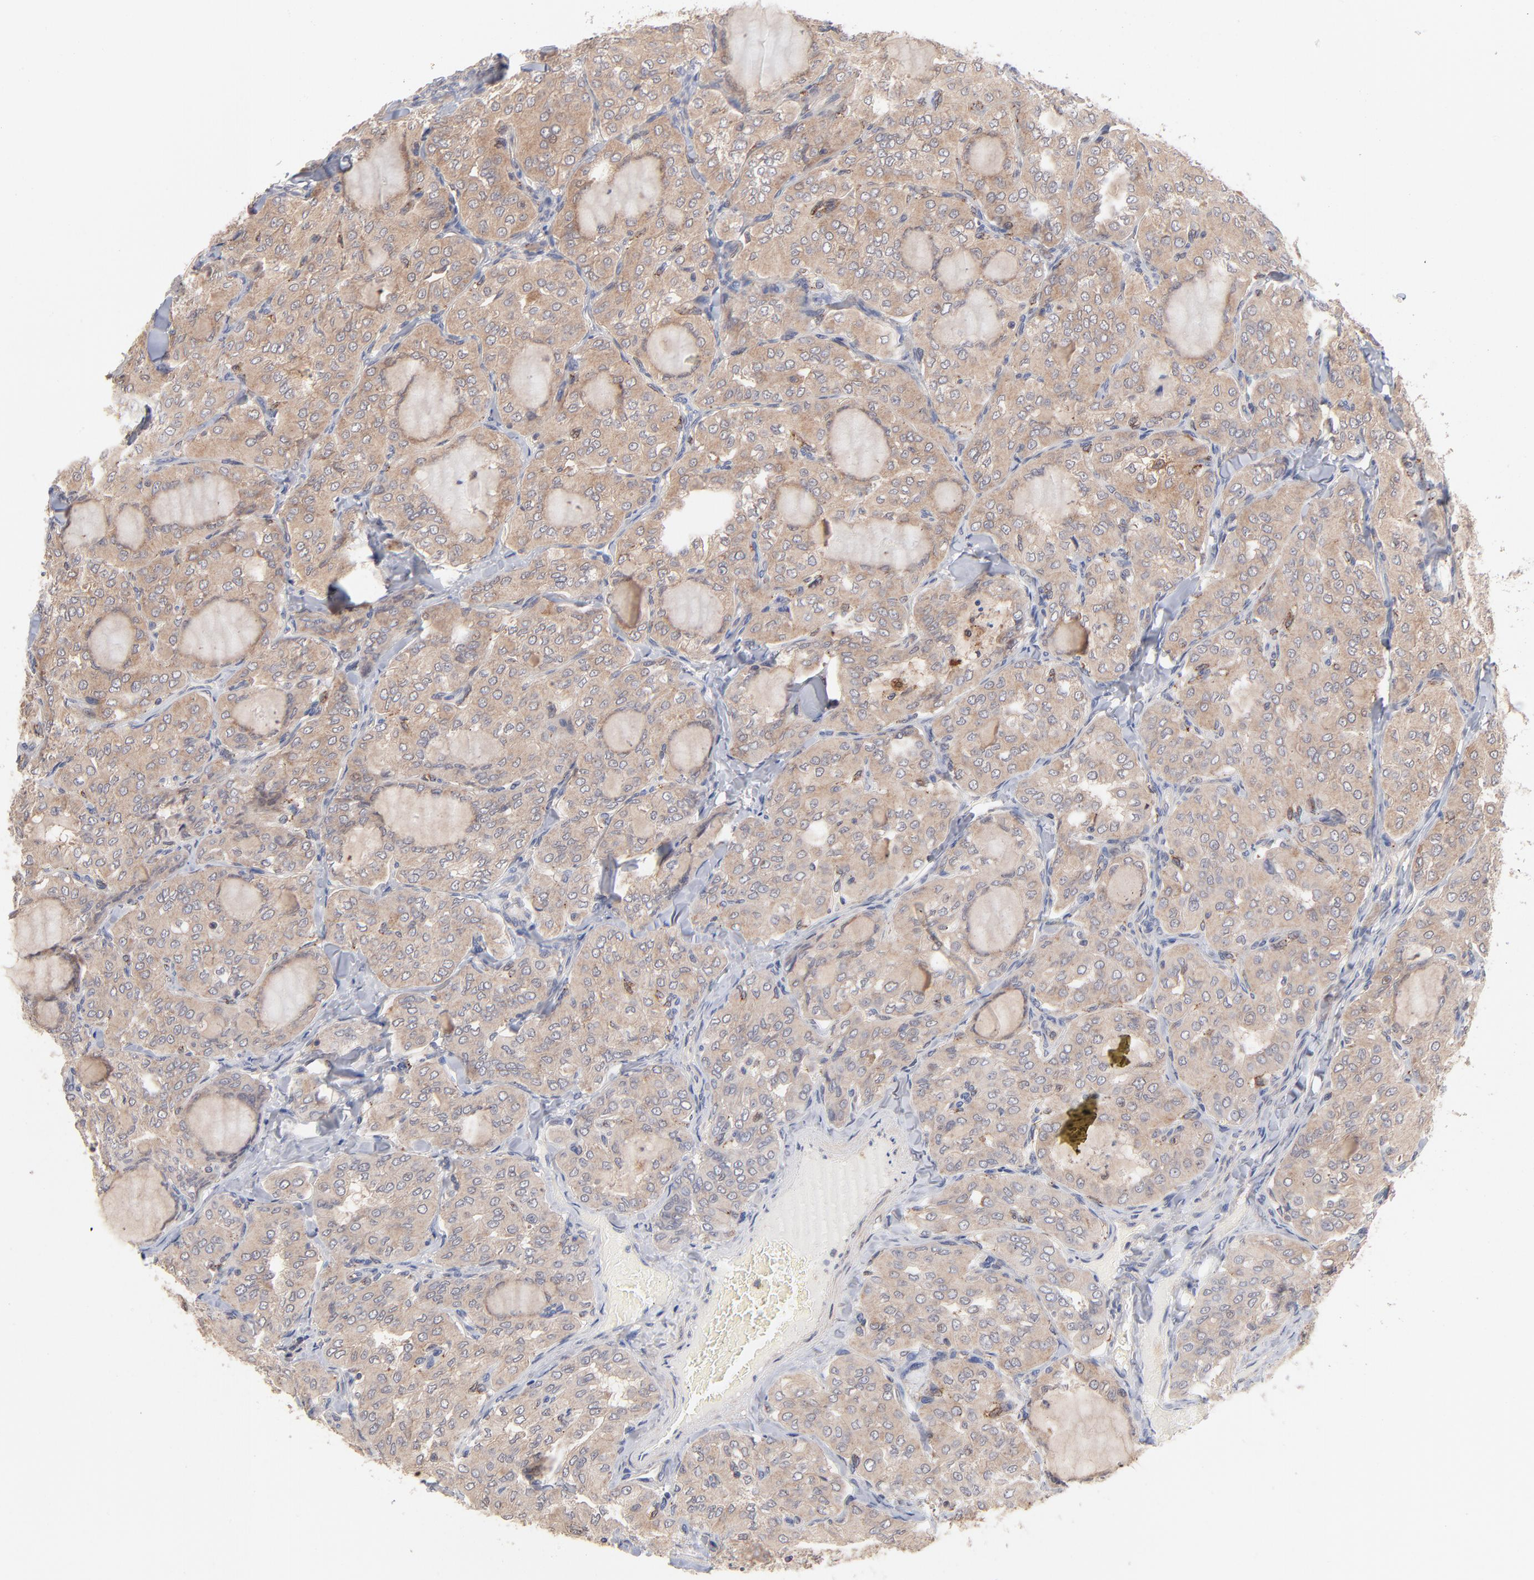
{"staining": {"intensity": "weak", "quantity": ">75%", "location": "cytoplasmic/membranous"}, "tissue": "thyroid cancer", "cell_type": "Tumor cells", "image_type": "cancer", "snomed": [{"axis": "morphology", "description": "Papillary adenocarcinoma, NOS"}, {"axis": "topography", "description": "Thyroid gland"}], "caption": "Immunohistochemical staining of papillary adenocarcinoma (thyroid) shows low levels of weak cytoplasmic/membranous staining in about >75% of tumor cells.", "gene": "IVNS1ABP", "patient": {"sex": "male", "age": 20}}